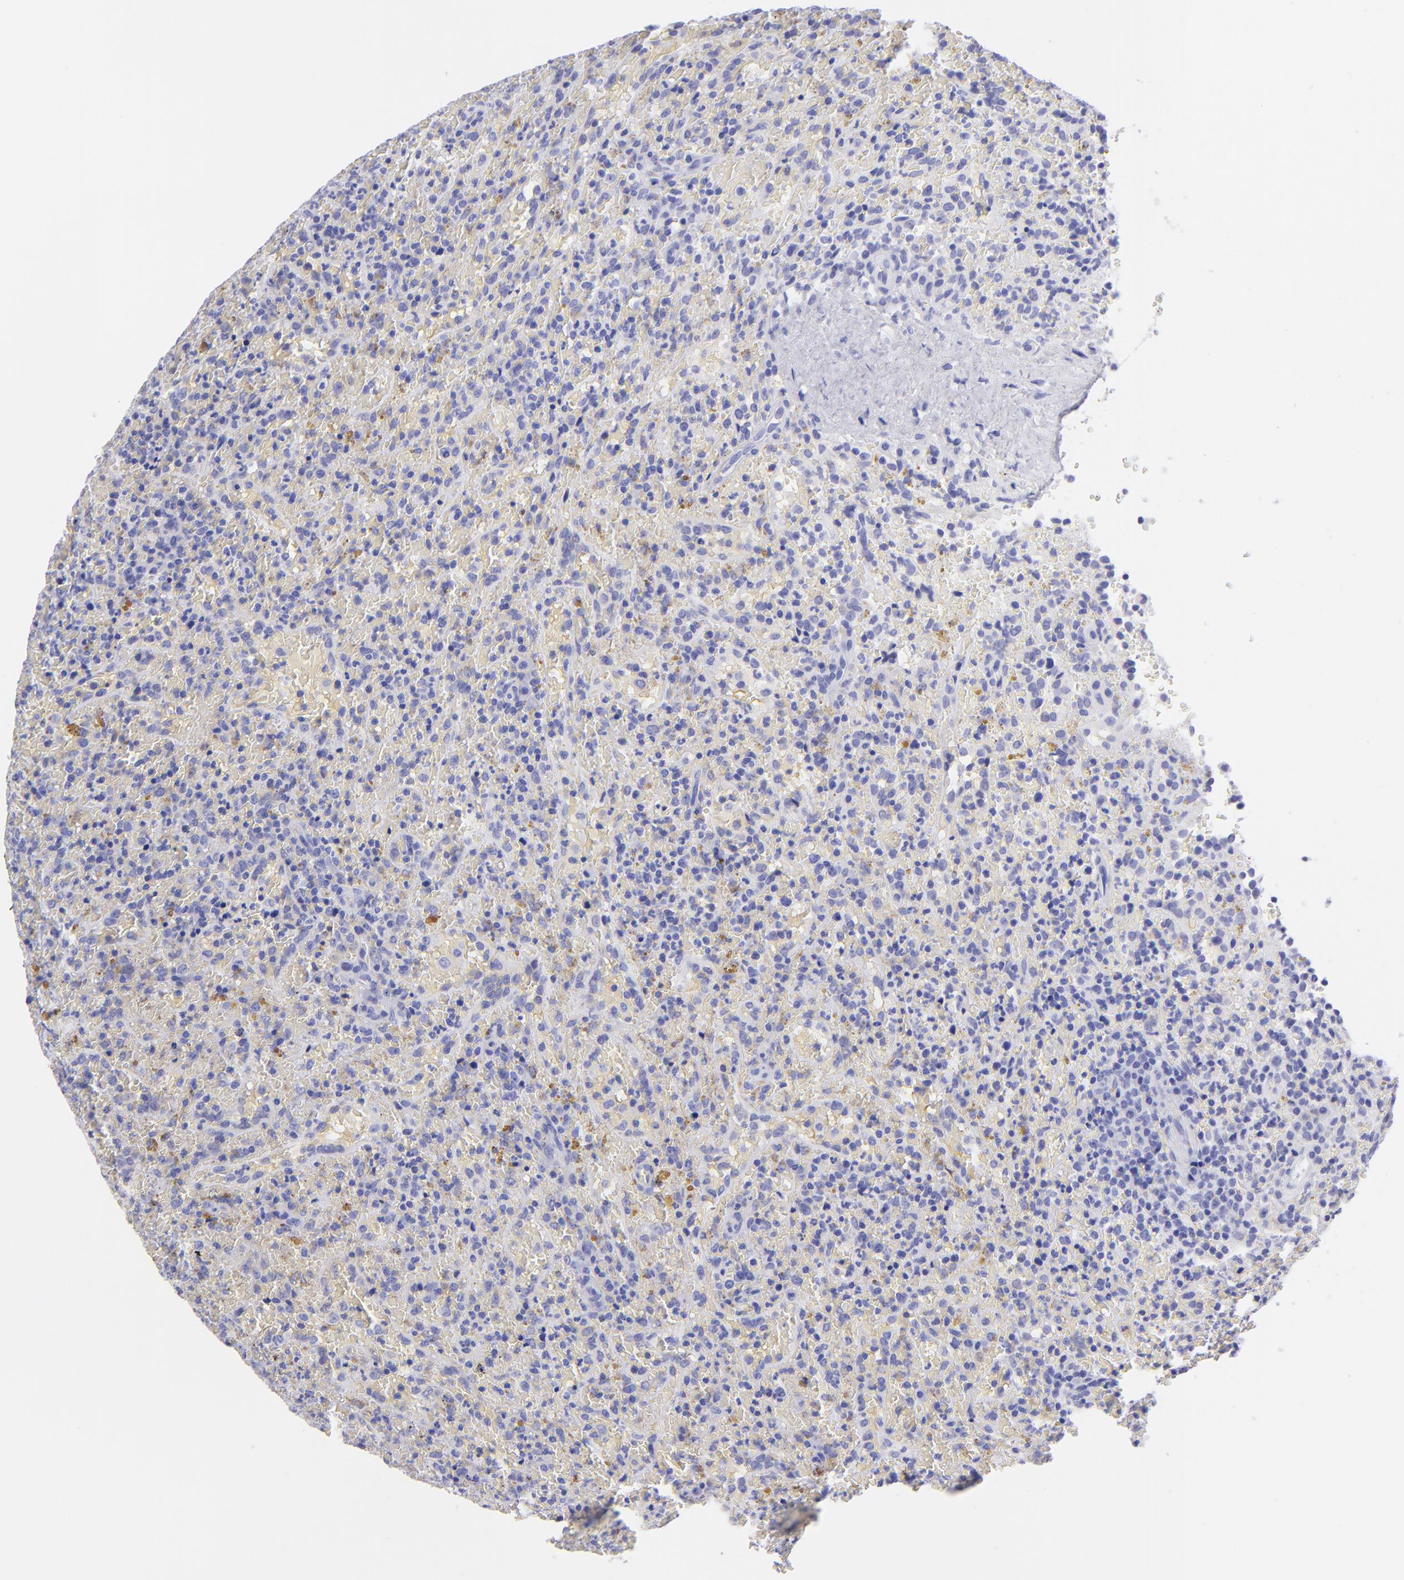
{"staining": {"intensity": "negative", "quantity": "none", "location": "none"}, "tissue": "lymphoma", "cell_type": "Tumor cells", "image_type": "cancer", "snomed": [{"axis": "morphology", "description": "Malignant lymphoma, non-Hodgkin's type, High grade"}, {"axis": "topography", "description": "Spleen"}, {"axis": "topography", "description": "Lymph node"}], "caption": "Immunohistochemistry micrograph of neoplastic tissue: human lymphoma stained with DAB shows no significant protein positivity in tumor cells.", "gene": "SLC1A3", "patient": {"sex": "female", "age": 70}}